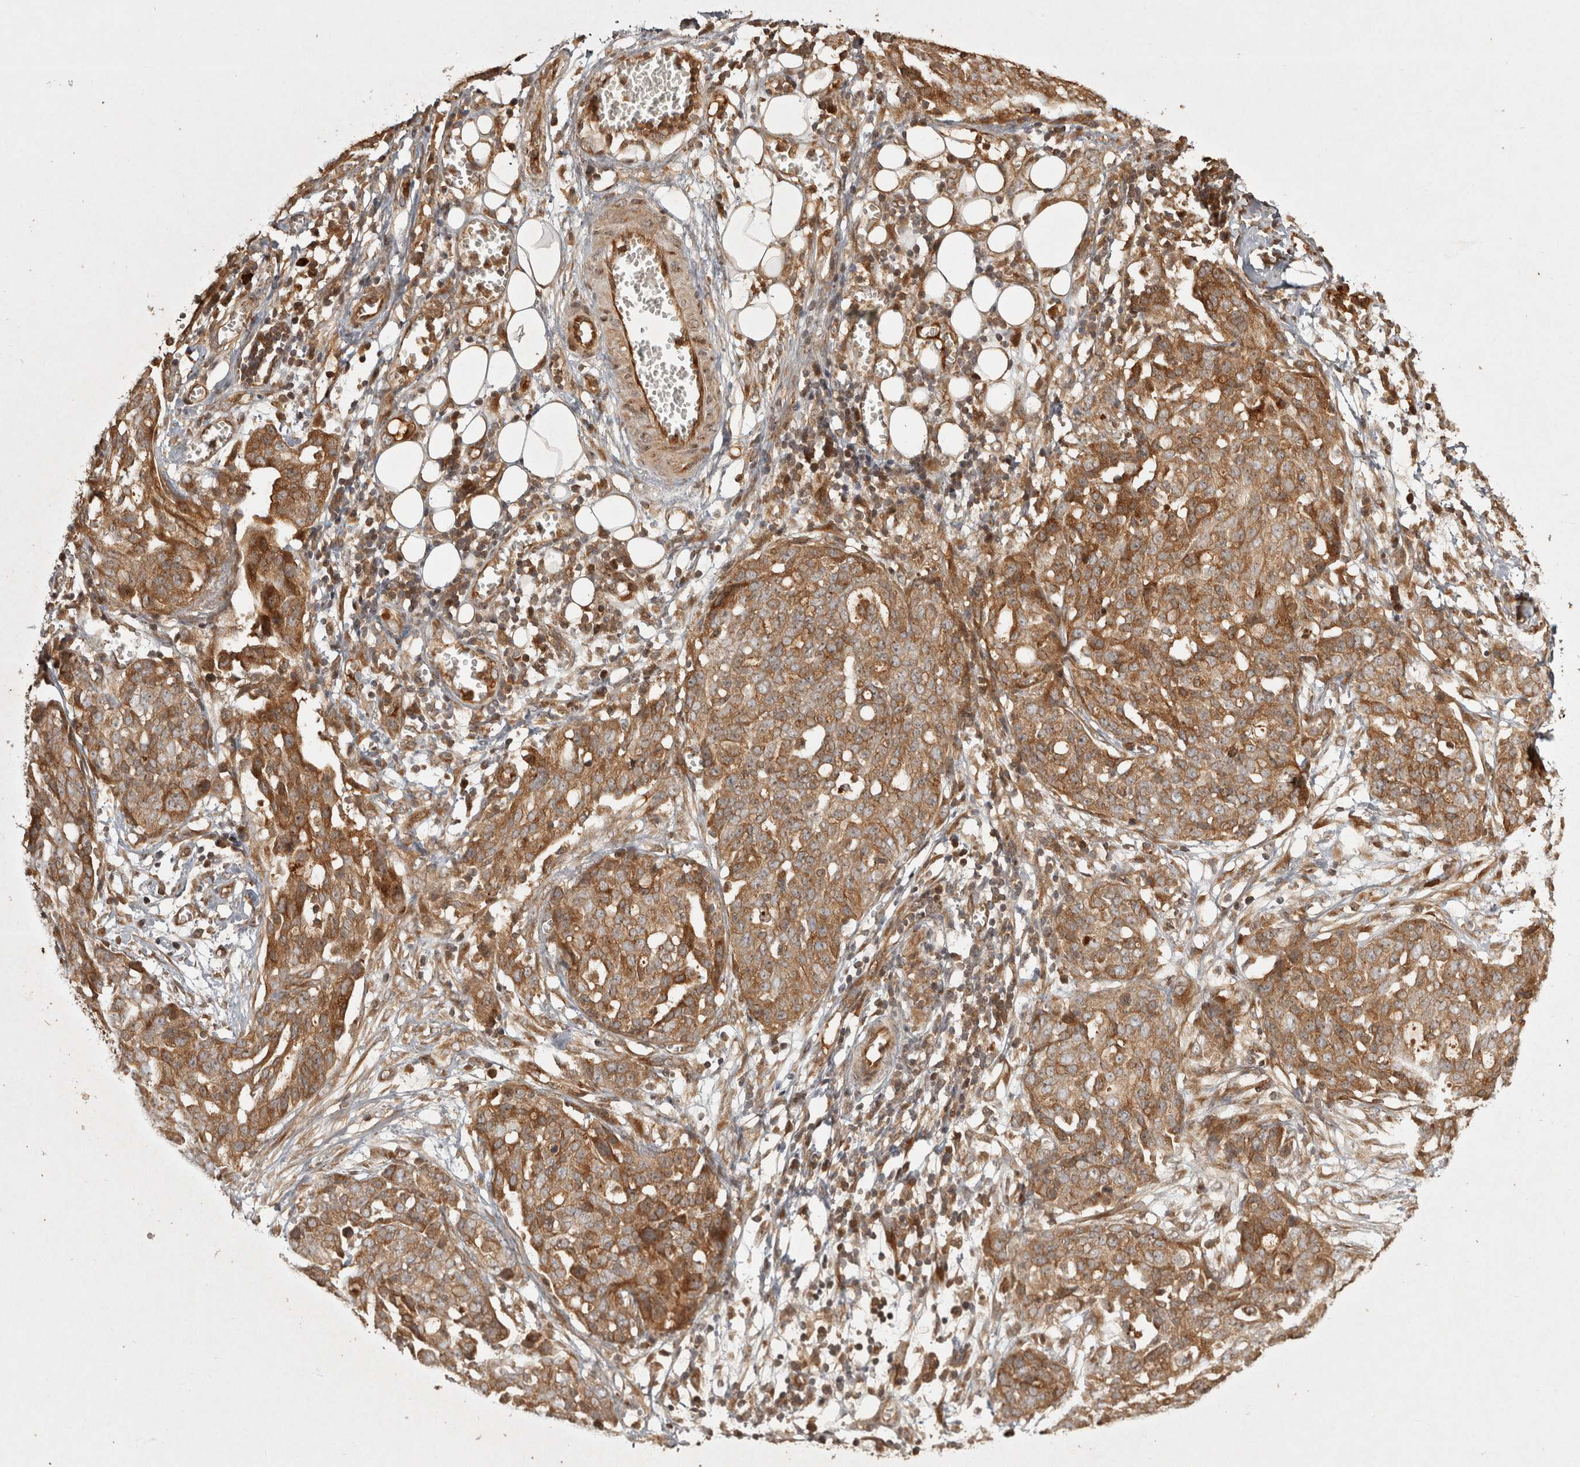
{"staining": {"intensity": "moderate", "quantity": ">75%", "location": "cytoplasmic/membranous"}, "tissue": "ovarian cancer", "cell_type": "Tumor cells", "image_type": "cancer", "snomed": [{"axis": "morphology", "description": "Cystadenocarcinoma, serous, NOS"}, {"axis": "topography", "description": "Soft tissue"}, {"axis": "topography", "description": "Ovary"}], "caption": "Tumor cells reveal medium levels of moderate cytoplasmic/membranous expression in approximately >75% of cells in ovarian cancer (serous cystadenocarcinoma).", "gene": "CAMSAP2", "patient": {"sex": "female", "age": 57}}